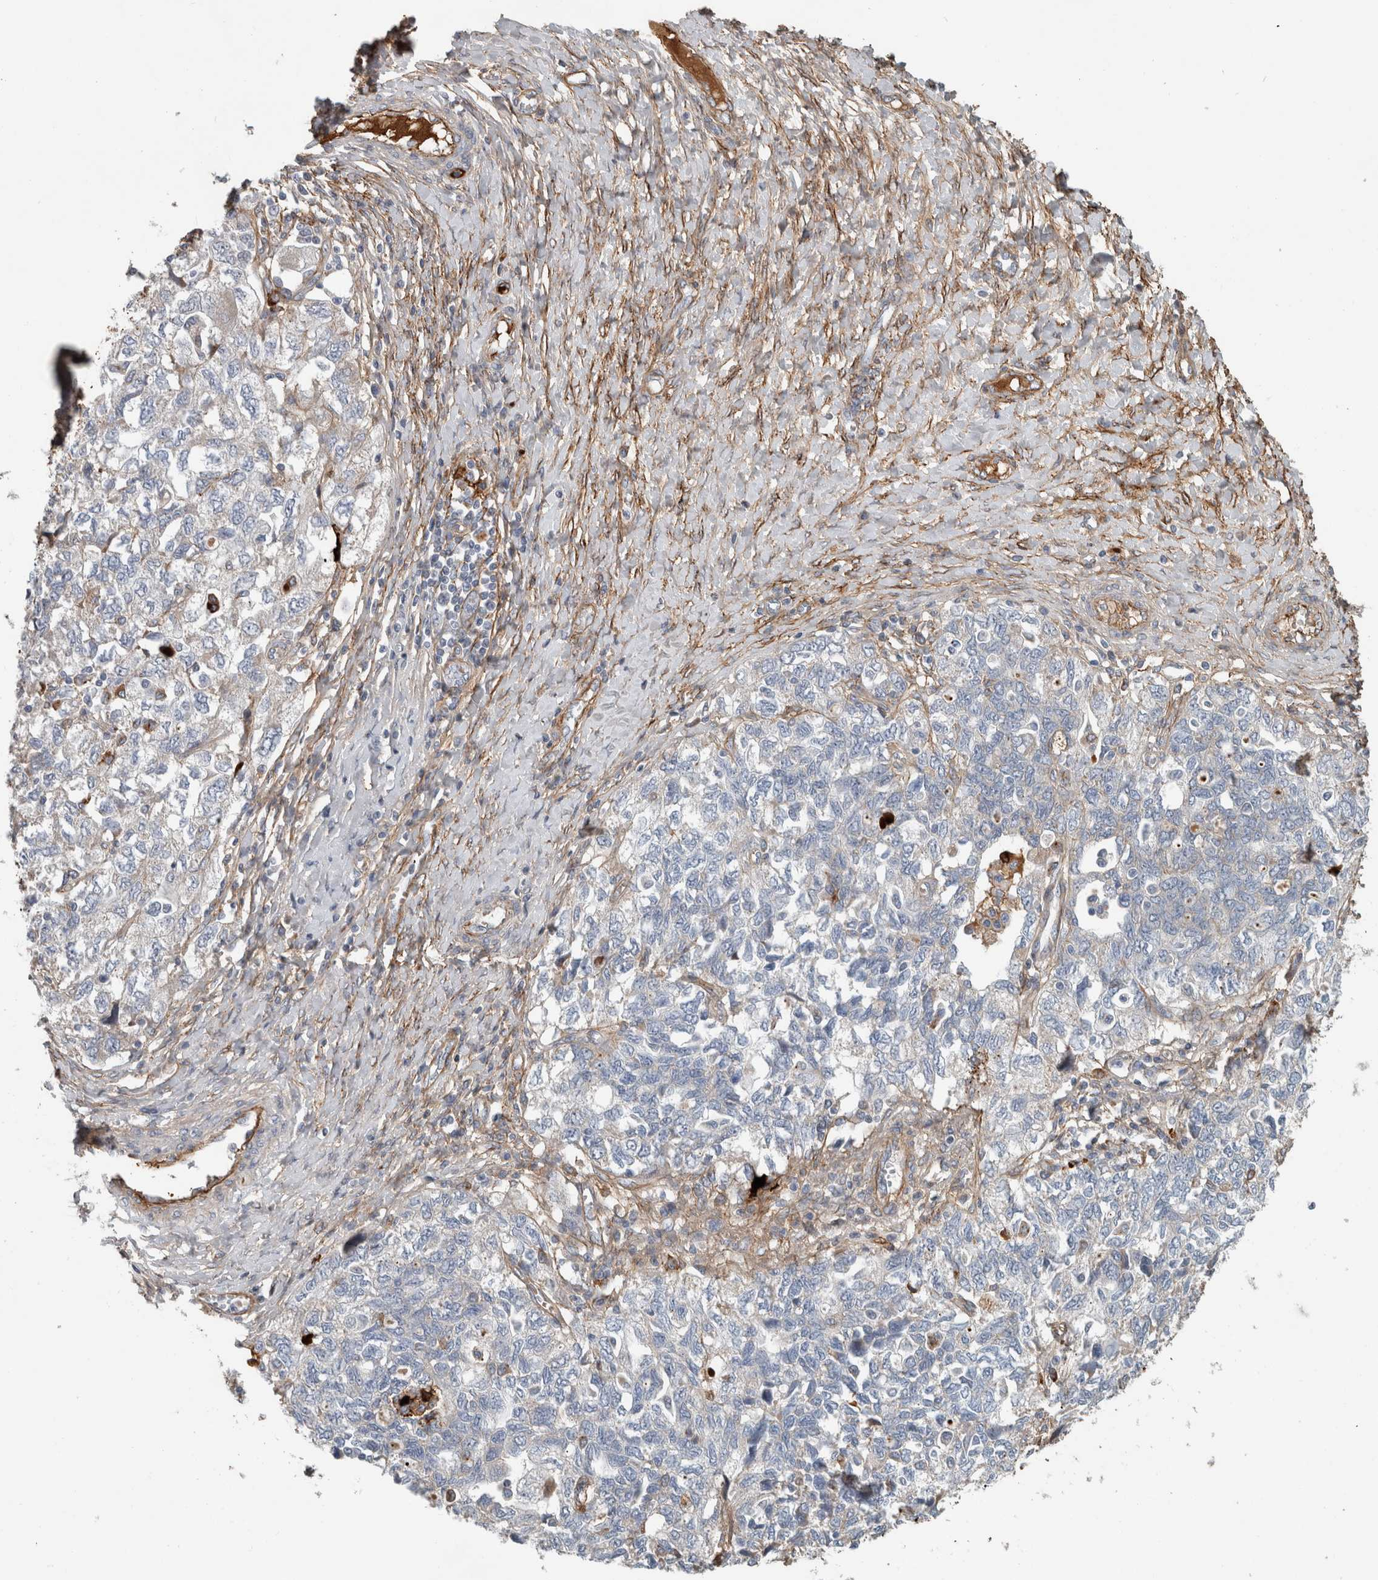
{"staining": {"intensity": "weak", "quantity": "<25%", "location": "cytoplasmic/membranous"}, "tissue": "ovarian cancer", "cell_type": "Tumor cells", "image_type": "cancer", "snomed": [{"axis": "morphology", "description": "Carcinoma, NOS"}, {"axis": "morphology", "description": "Cystadenocarcinoma, serous, NOS"}, {"axis": "topography", "description": "Ovary"}], "caption": "Serous cystadenocarcinoma (ovarian) was stained to show a protein in brown. There is no significant expression in tumor cells.", "gene": "FN1", "patient": {"sex": "female", "age": 69}}